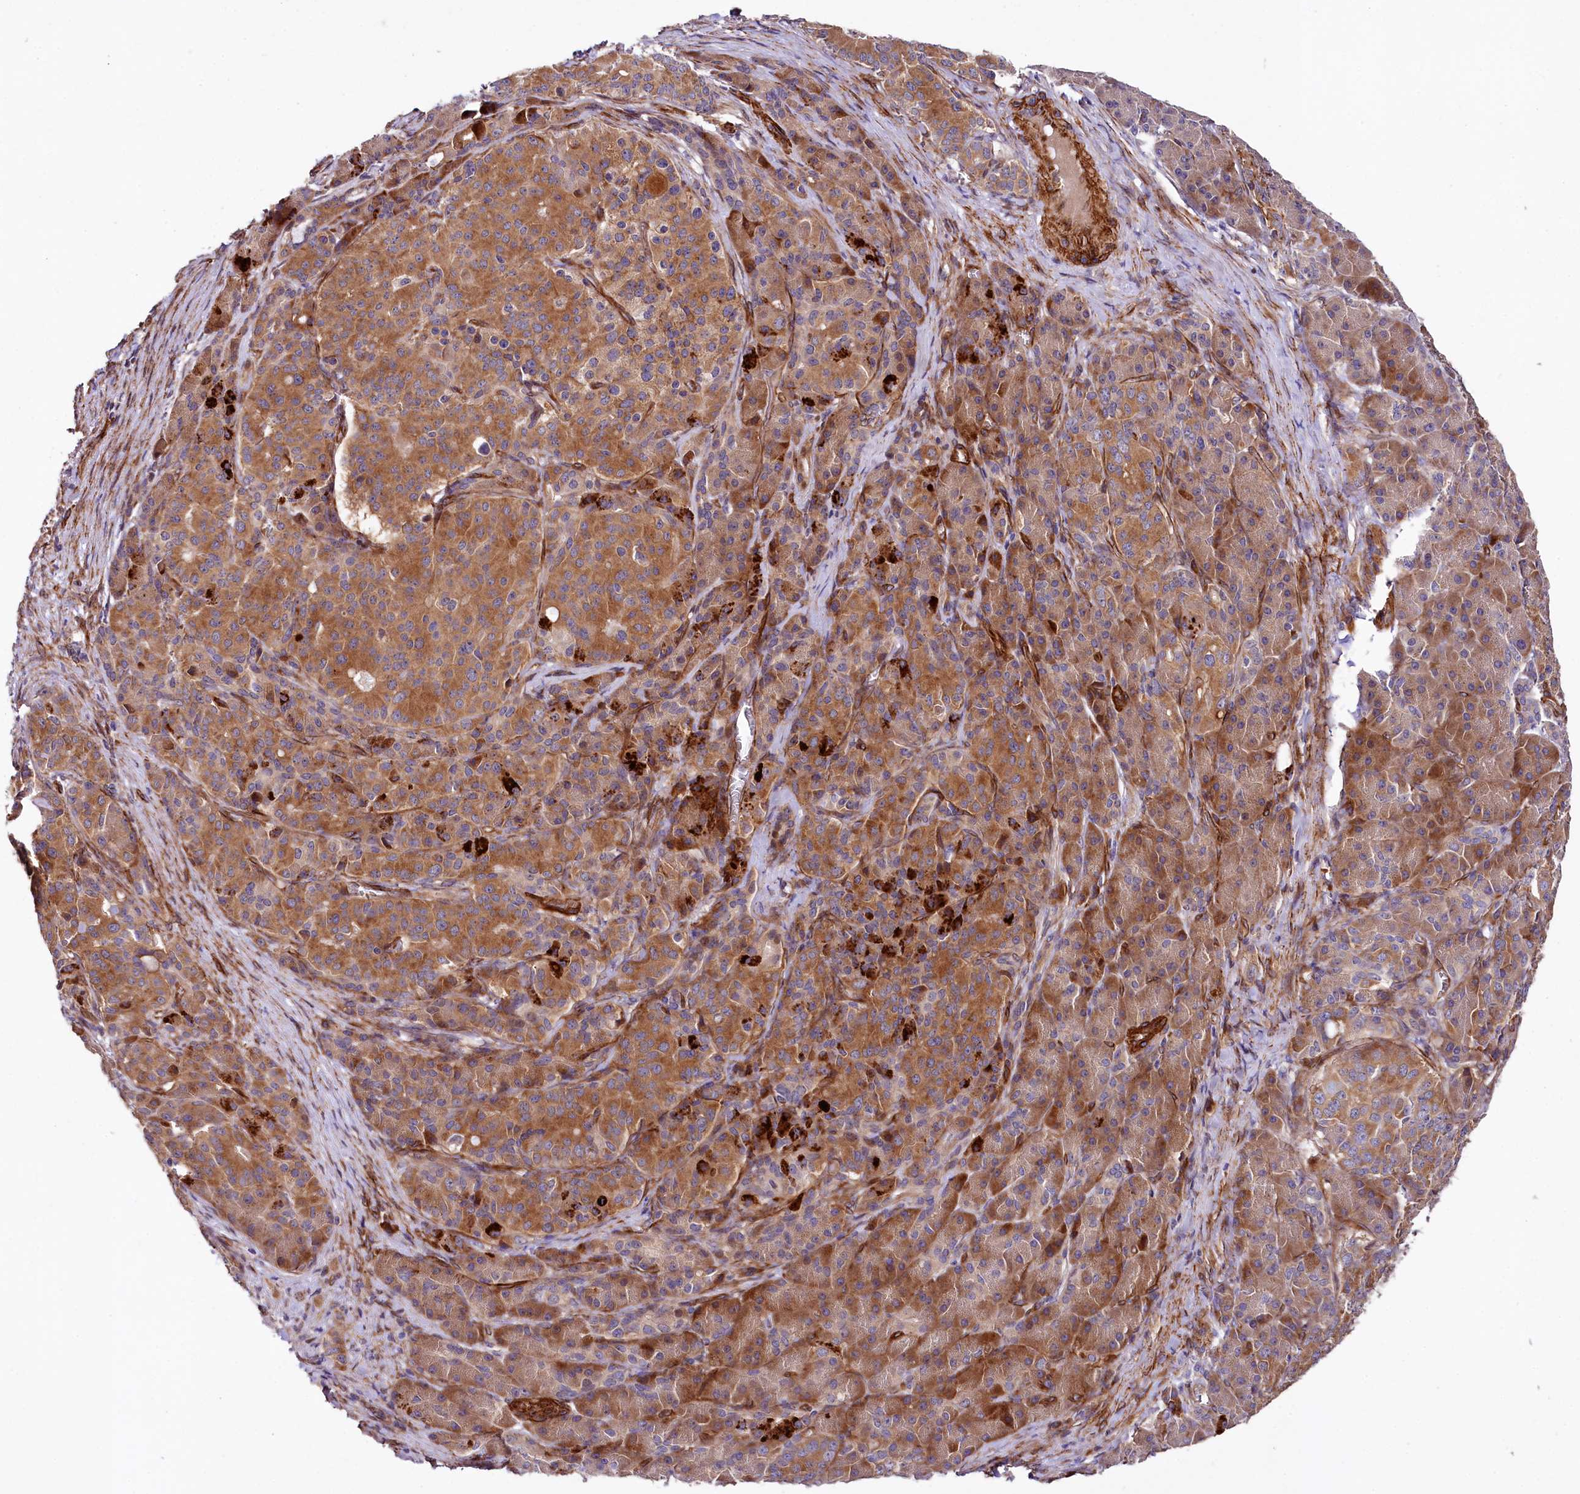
{"staining": {"intensity": "strong", "quantity": ">75%", "location": "cytoplasmic/membranous"}, "tissue": "pancreatic cancer", "cell_type": "Tumor cells", "image_type": "cancer", "snomed": [{"axis": "morphology", "description": "Adenocarcinoma, NOS"}, {"axis": "topography", "description": "Pancreas"}], "caption": "Protein analysis of pancreatic cancer tissue demonstrates strong cytoplasmic/membranous staining in approximately >75% of tumor cells.", "gene": "SPATS2", "patient": {"sex": "female", "age": 74}}